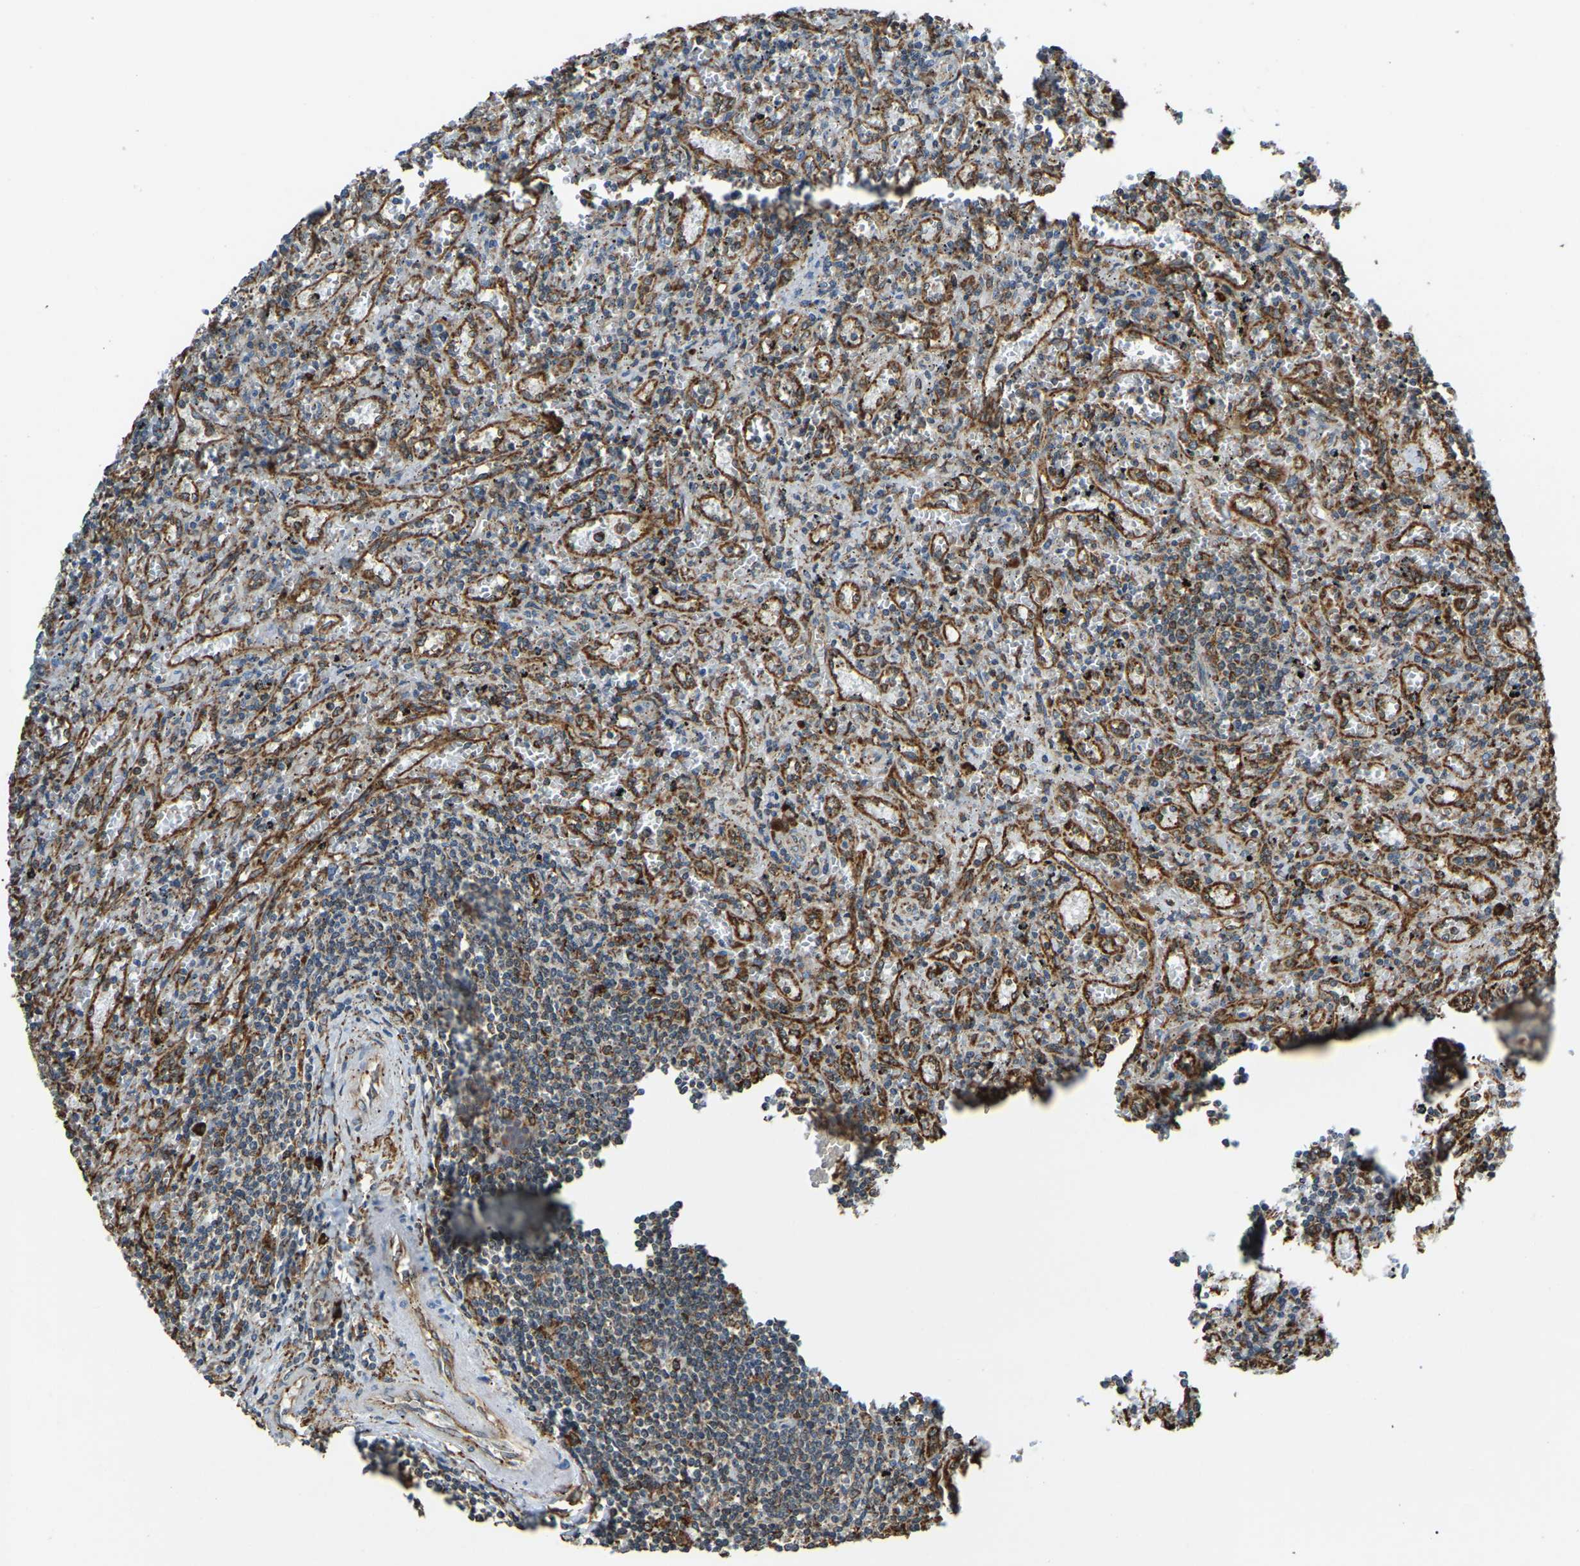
{"staining": {"intensity": "weak", "quantity": "25%-75%", "location": "cytoplasmic/membranous"}, "tissue": "lymphoma", "cell_type": "Tumor cells", "image_type": "cancer", "snomed": [{"axis": "morphology", "description": "Malignant lymphoma, non-Hodgkin's type, Low grade"}, {"axis": "topography", "description": "Spleen"}], "caption": "Immunohistochemistry (IHC) histopathology image of human lymphoma stained for a protein (brown), which shows low levels of weak cytoplasmic/membranous expression in about 25%-75% of tumor cells.", "gene": "RNF115", "patient": {"sex": "male", "age": 76}}